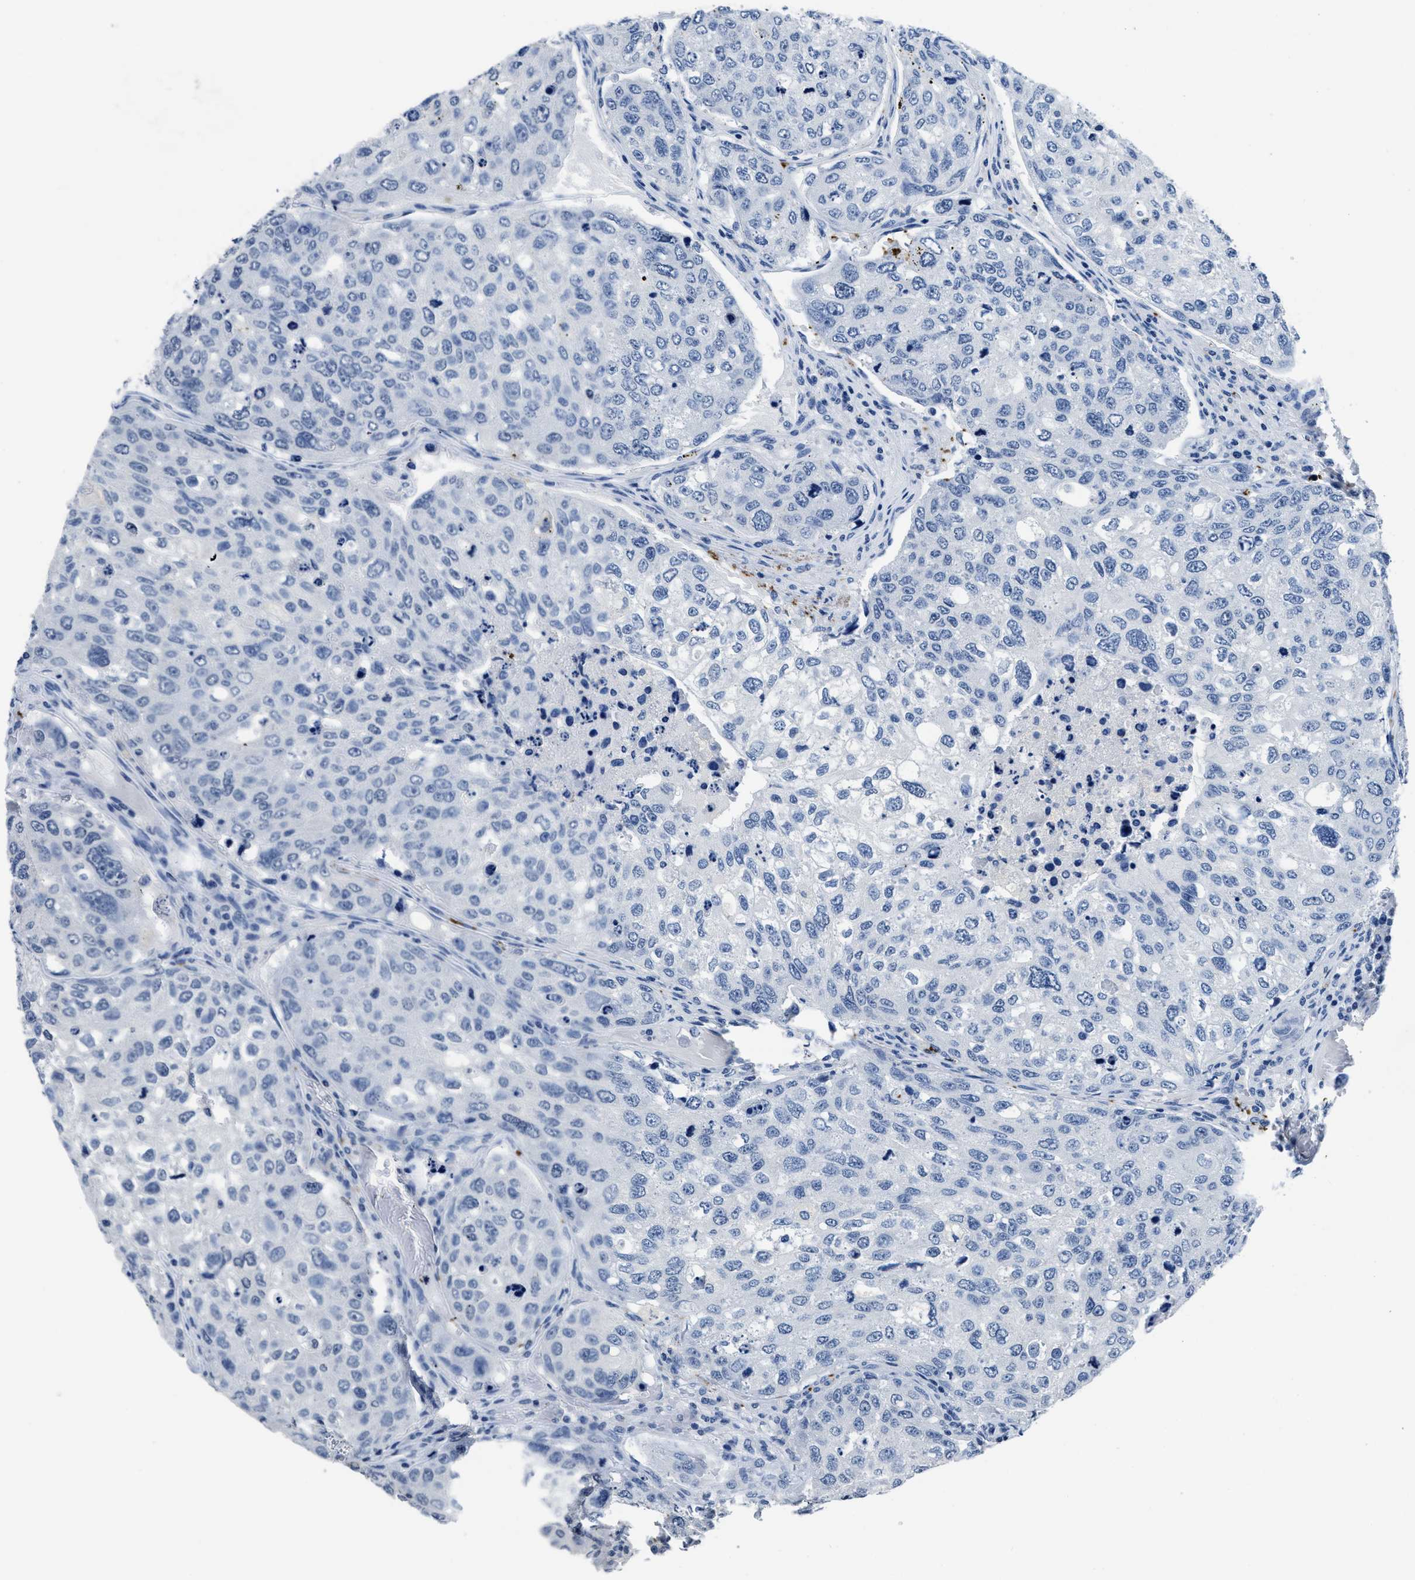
{"staining": {"intensity": "negative", "quantity": "none", "location": "none"}, "tissue": "urothelial cancer", "cell_type": "Tumor cells", "image_type": "cancer", "snomed": [{"axis": "morphology", "description": "Urothelial carcinoma, High grade"}, {"axis": "topography", "description": "Lymph node"}, {"axis": "topography", "description": "Urinary bladder"}], "caption": "Immunohistochemical staining of urothelial cancer shows no significant staining in tumor cells.", "gene": "ITGA2B", "patient": {"sex": "male", "age": 51}}